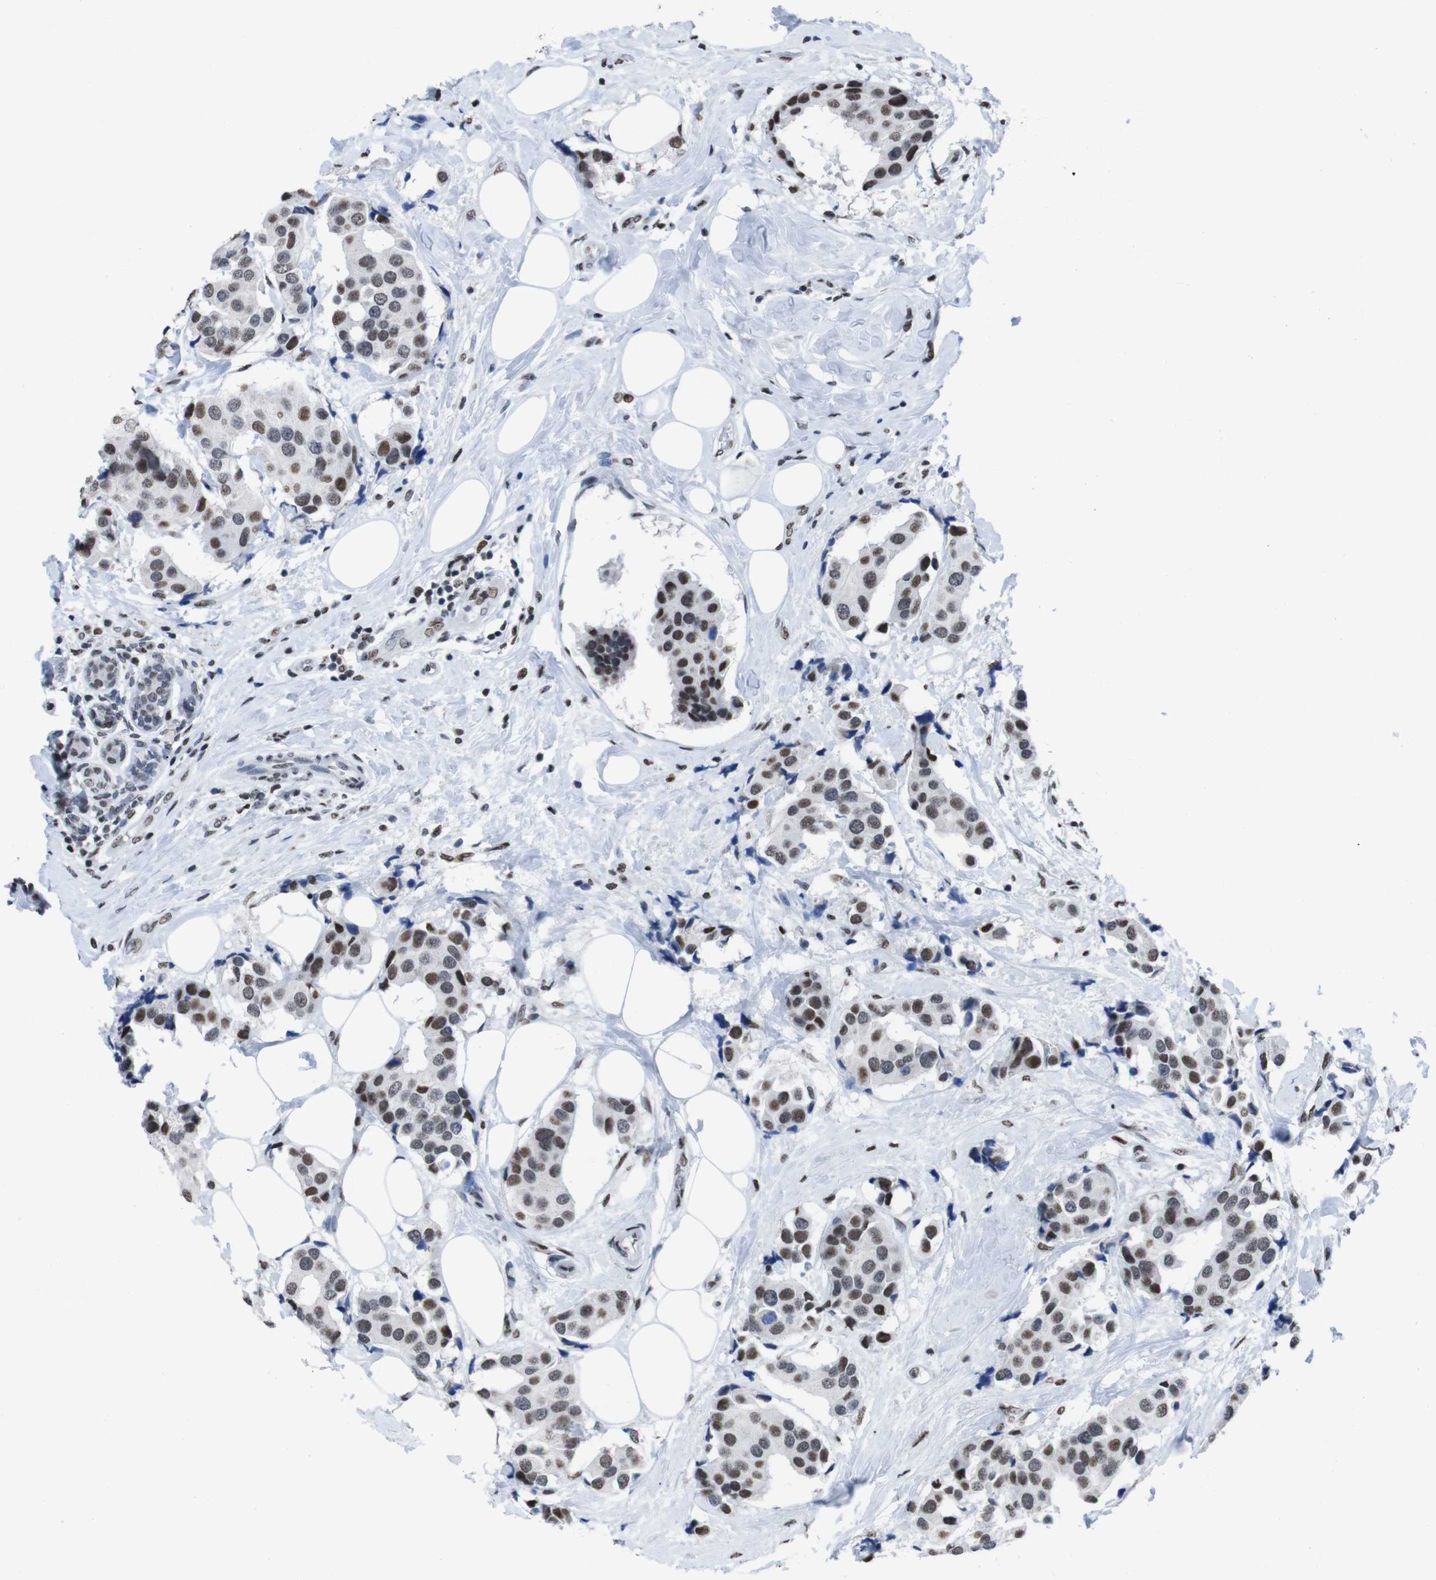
{"staining": {"intensity": "moderate", "quantity": ">75%", "location": "nuclear"}, "tissue": "breast cancer", "cell_type": "Tumor cells", "image_type": "cancer", "snomed": [{"axis": "morphology", "description": "Normal tissue, NOS"}, {"axis": "morphology", "description": "Duct carcinoma"}, {"axis": "topography", "description": "Breast"}], "caption": "Tumor cells show moderate nuclear staining in approximately >75% of cells in breast infiltrating ductal carcinoma.", "gene": "PIP4P2", "patient": {"sex": "female", "age": 39}}